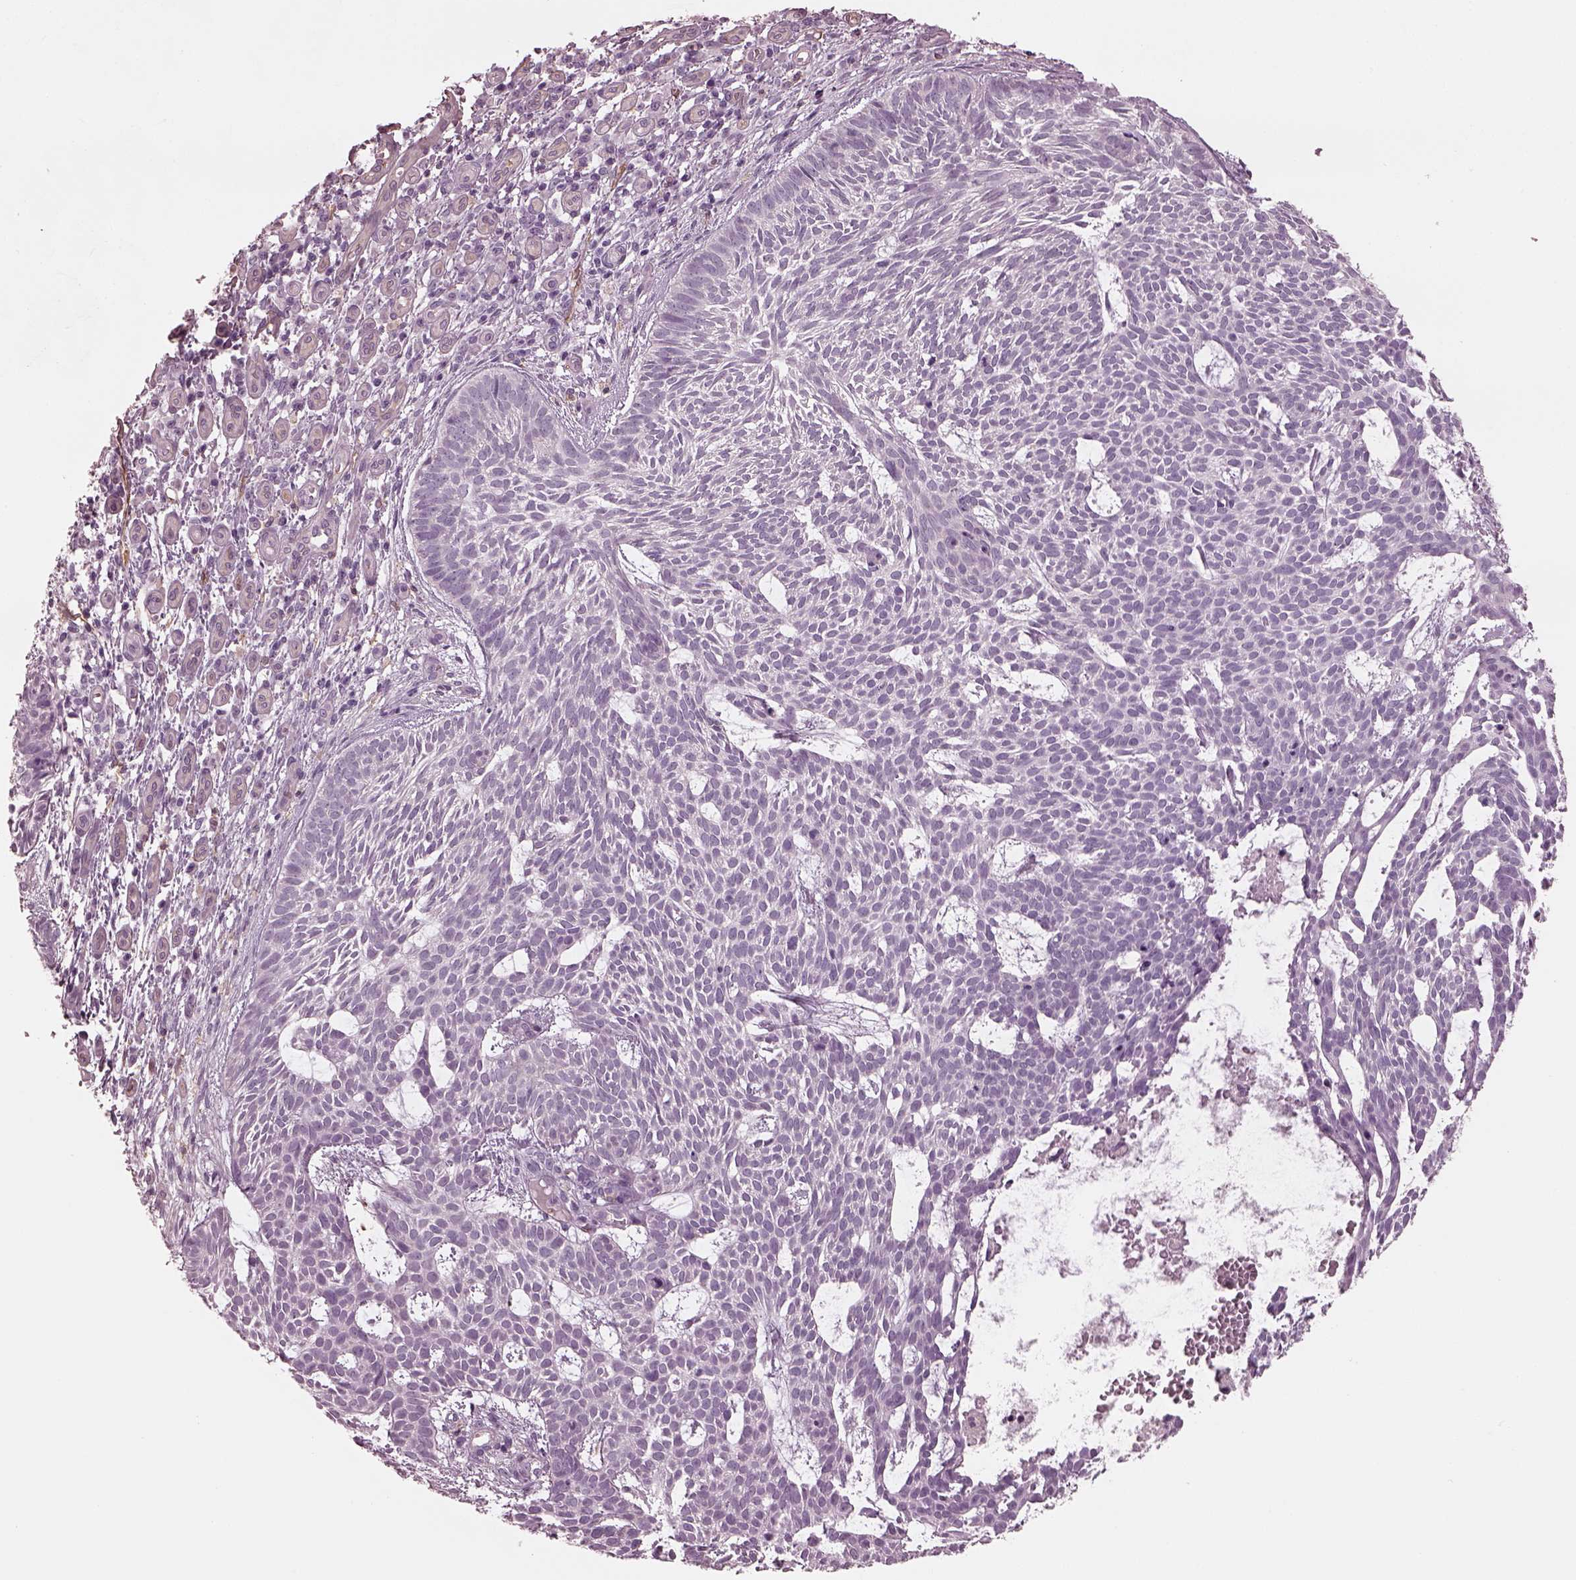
{"staining": {"intensity": "negative", "quantity": "none", "location": "none"}, "tissue": "skin cancer", "cell_type": "Tumor cells", "image_type": "cancer", "snomed": [{"axis": "morphology", "description": "Basal cell carcinoma"}, {"axis": "topography", "description": "Skin"}], "caption": "The immunohistochemistry photomicrograph has no significant staining in tumor cells of basal cell carcinoma (skin) tissue.", "gene": "EIF4E1B", "patient": {"sex": "male", "age": 59}}